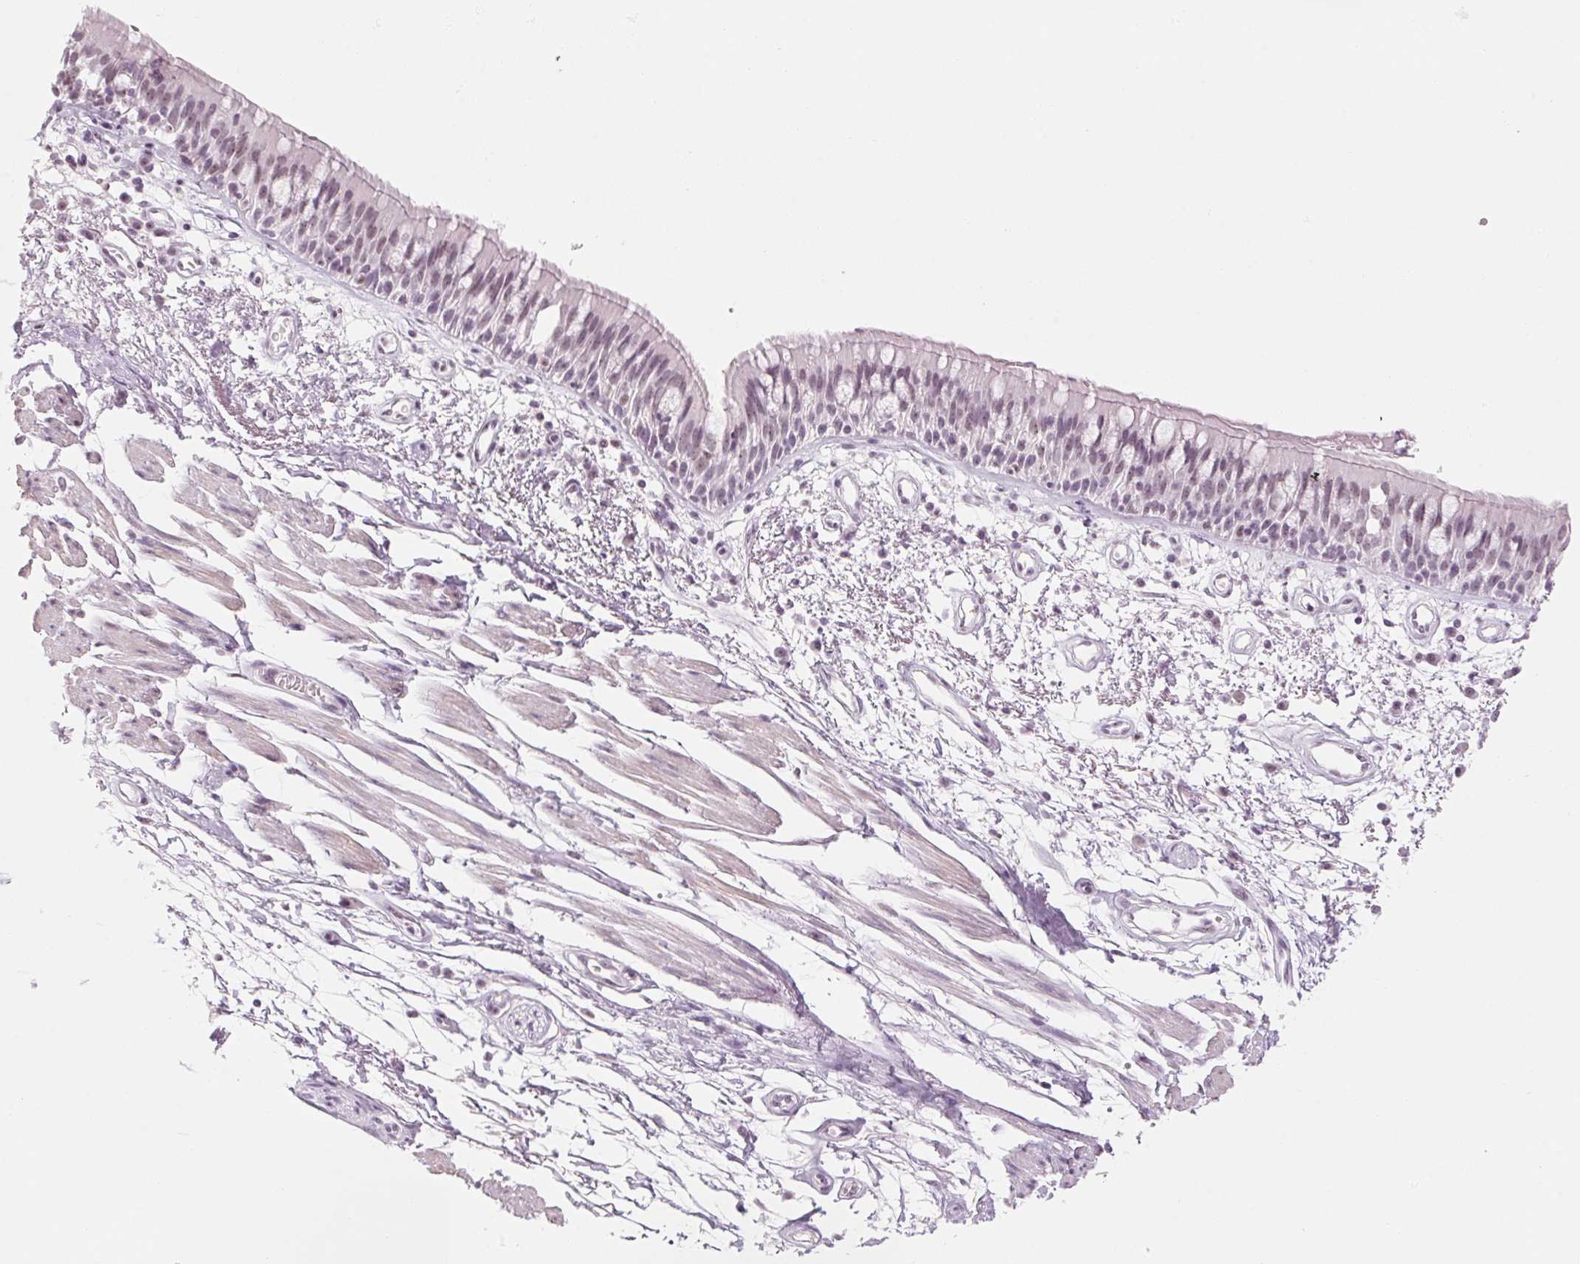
{"staining": {"intensity": "negative", "quantity": "none", "location": "none"}, "tissue": "bronchus", "cell_type": "Respiratory epithelial cells", "image_type": "normal", "snomed": [{"axis": "morphology", "description": "Normal tissue, NOS"}, {"axis": "morphology", "description": "Squamous cell carcinoma, NOS"}, {"axis": "topography", "description": "Cartilage tissue"}, {"axis": "topography", "description": "Bronchus"}, {"axis": "topography", "description": "Lung"}], "caption": "A high-resolution image shows immunohistochemistry staining of unremarkable bronchus, which demonstrates no significant positivity in respiratory epithelial cells.", "gene": "ZIC4", "patient": {"sex": "male", "age": 66}}